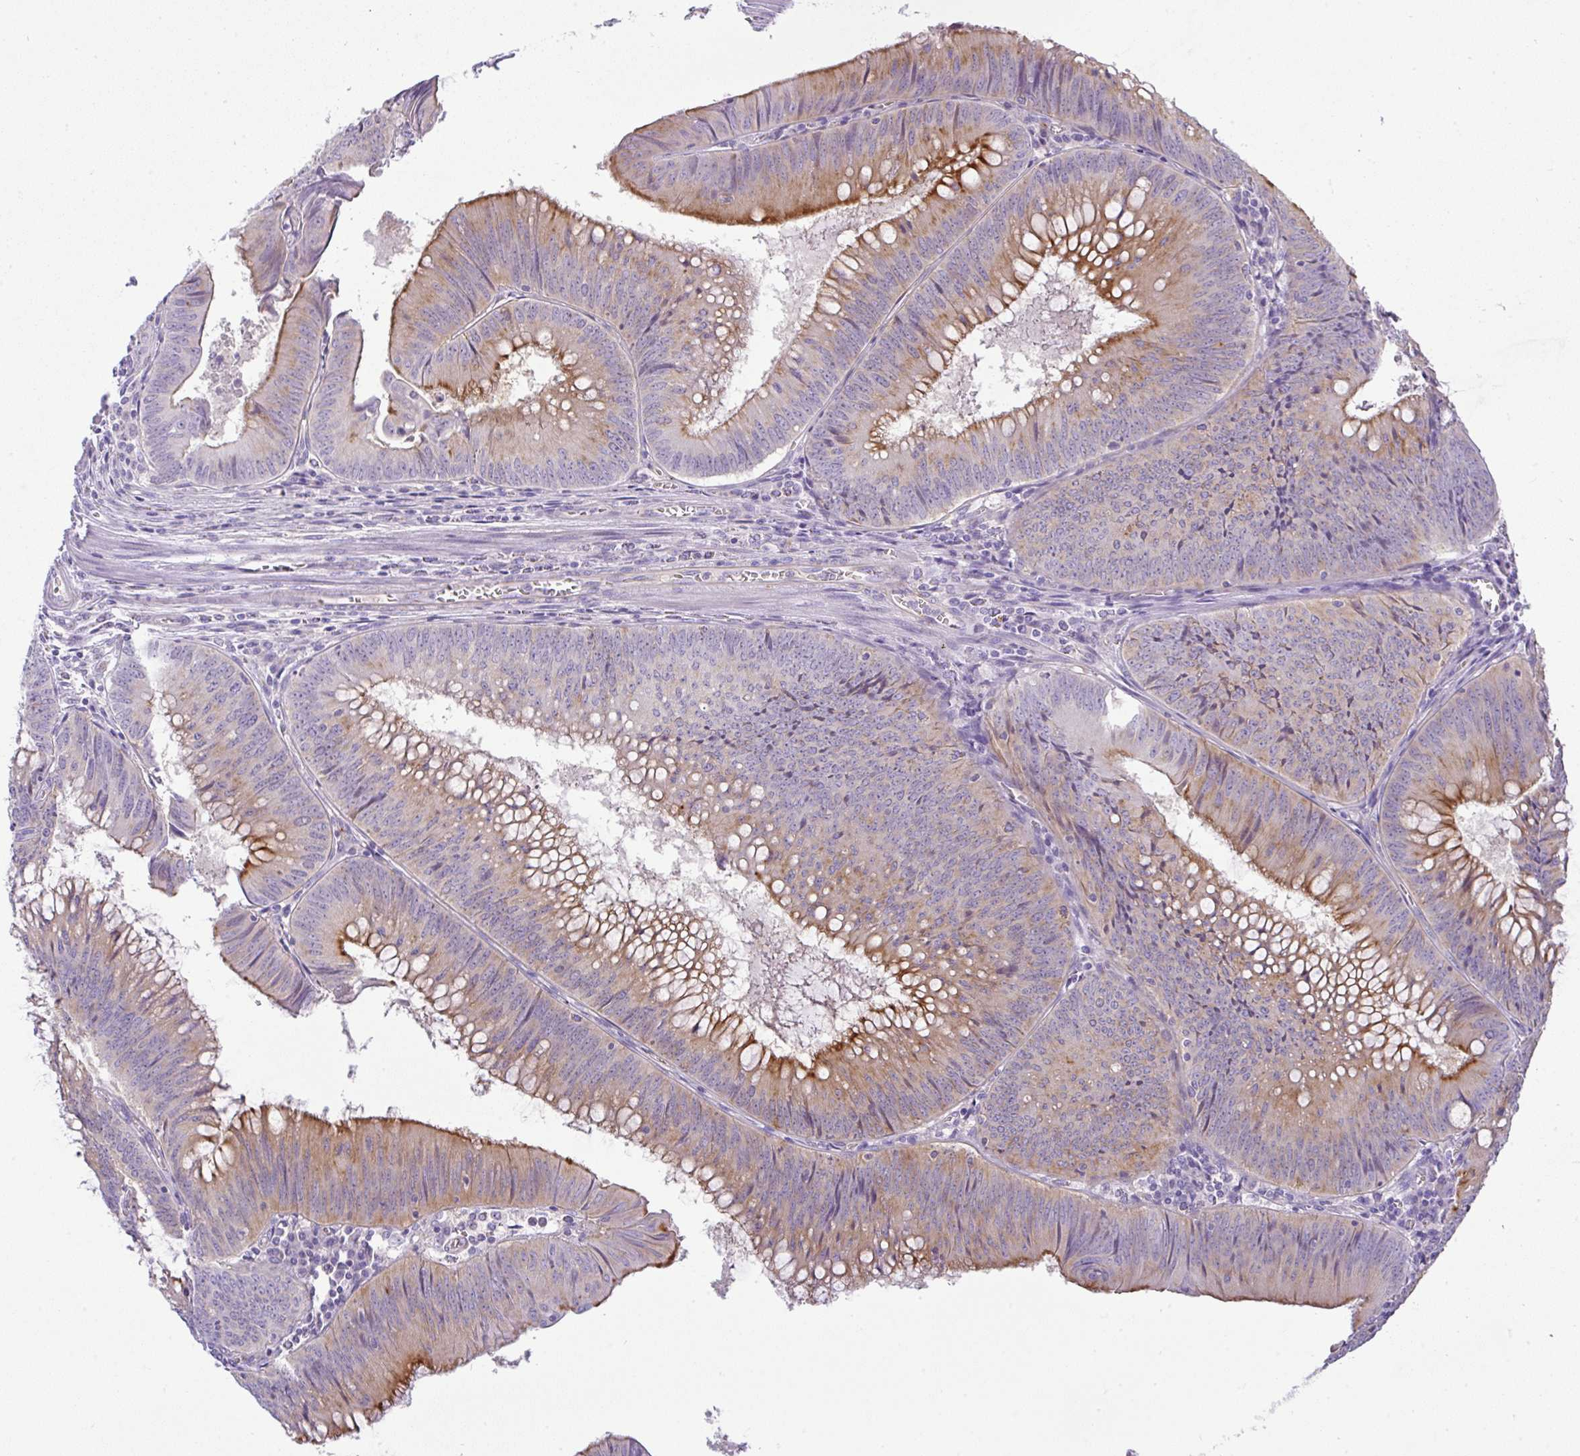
{"staining": {"intensity": "moderate", "quantity": "25%-75%", "location": "cytoplasmic/membranous"}, "tissue": "colorectal cancer", "cell_type": "Tumor cells", "image_type": "cancer", "snomed": [{"axis": "morphology", "description": "Adenocarcinoma, NOS"}, {"axis": "topography", "description": "Rectum"}], "caption": "Colorectal cancer (adenocarcinoma) stained for a protein (brown) reveals moderate cytoplasmic/membranous positive positivity in approximately 25%-75% of tumor cells.", "gene": "FAM177A1", "patient": {"sex": "female", "age": 72}}